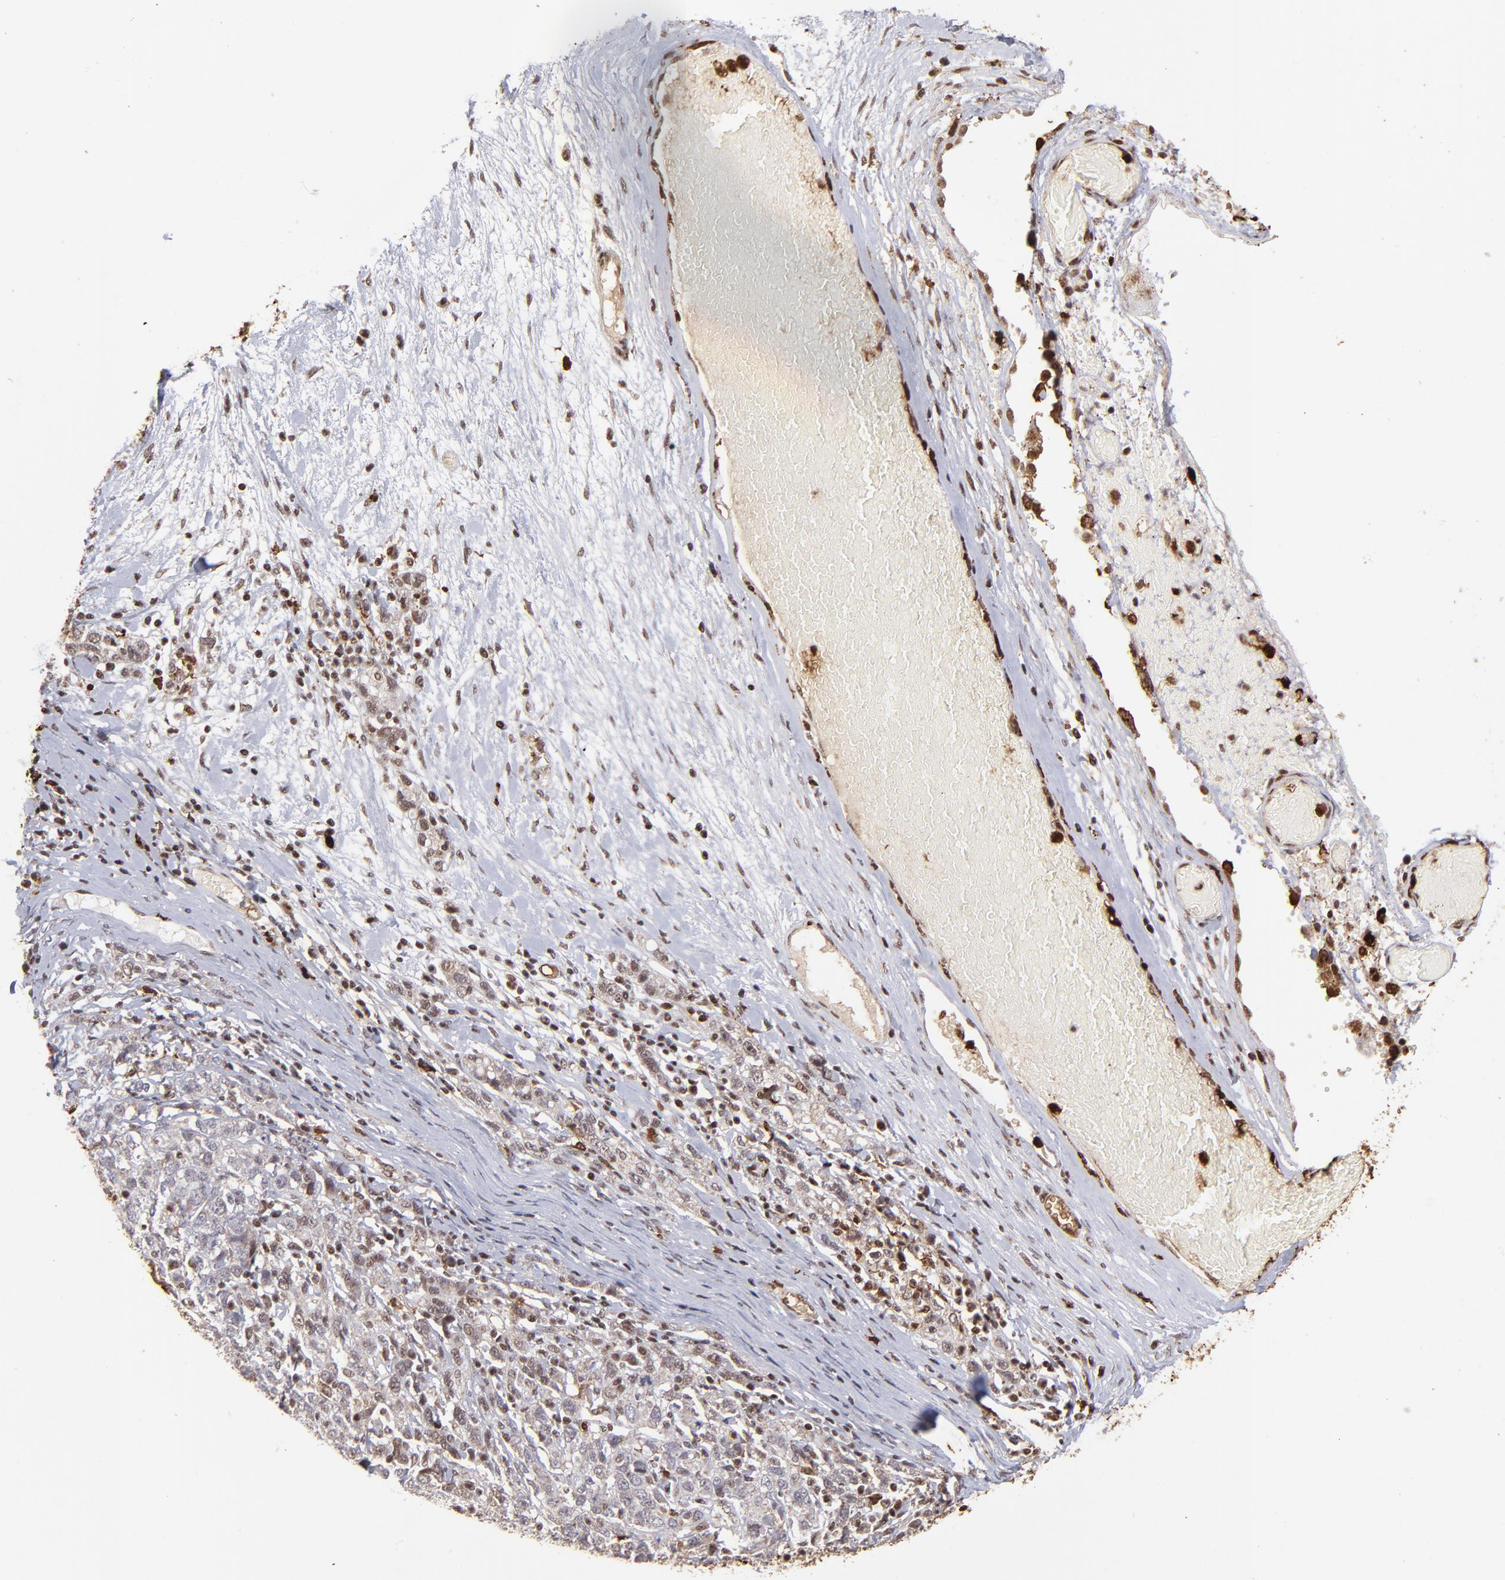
{"staining": {"intensity": "weak", "quantity": "25%-75%", "location": "cytoplasmic/membranous,nuclear"}, "tissue": "ovarian cancer", "cell_type": "Tumor cells", "image_type": "cancer", "snomed": [{"axis": "morphology", "description": "Cystadenocarcinoma, serous, NOS"}, {"axis": "topography", "description": "Ovary"}], "caption": "Protein analysis of ovarian cancer tissue shows weak cytoplasmic/membranous and nuclear positivity in approximately 25%-75% of tumor cells. (DAB (3,3'-diaminobenzidine) IHC with brightfield microscopy, high magnification).", "gene": "ZFX", "patient": {"sex": "female", "age": 71}}